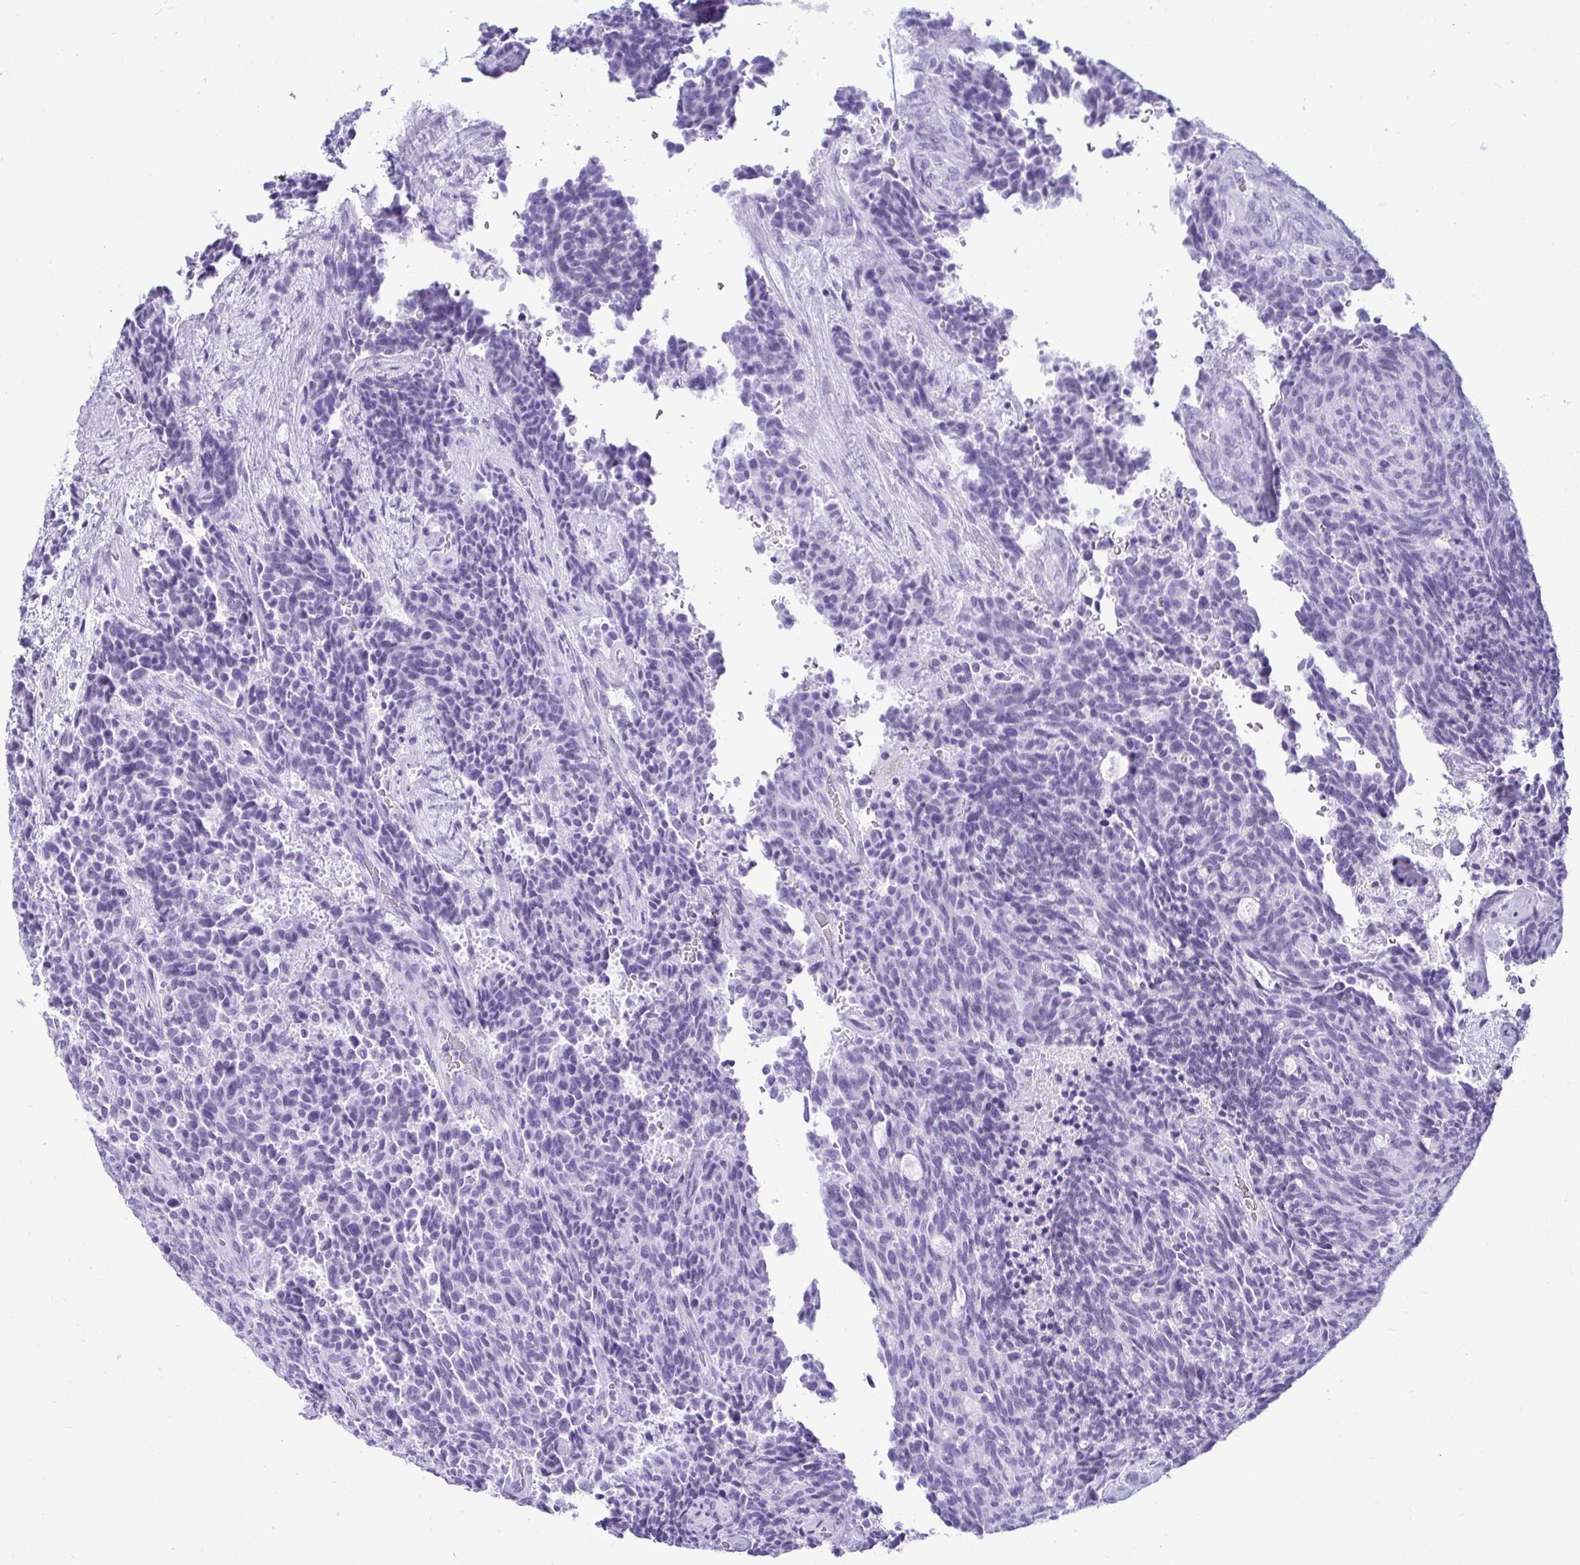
{"staining": {"intensity": "negative", "quantity": "none", "location": "none"}, "tissue": "carcinoid", "cell_type": "Tumor cells", "image_type": "cancer", "snomed": [{"axis": "morphology", "description": "Carcinoid, malignant, NOS"}, {"axis": "topography", "description": "Pancreas"}], "caption": "The histopathology image displays no significant expression in tumor cells of carcinoid. (DAB IHC, high magnification).", "gene": "CLGN", "patient": {"sex": "female", "age": 54}}